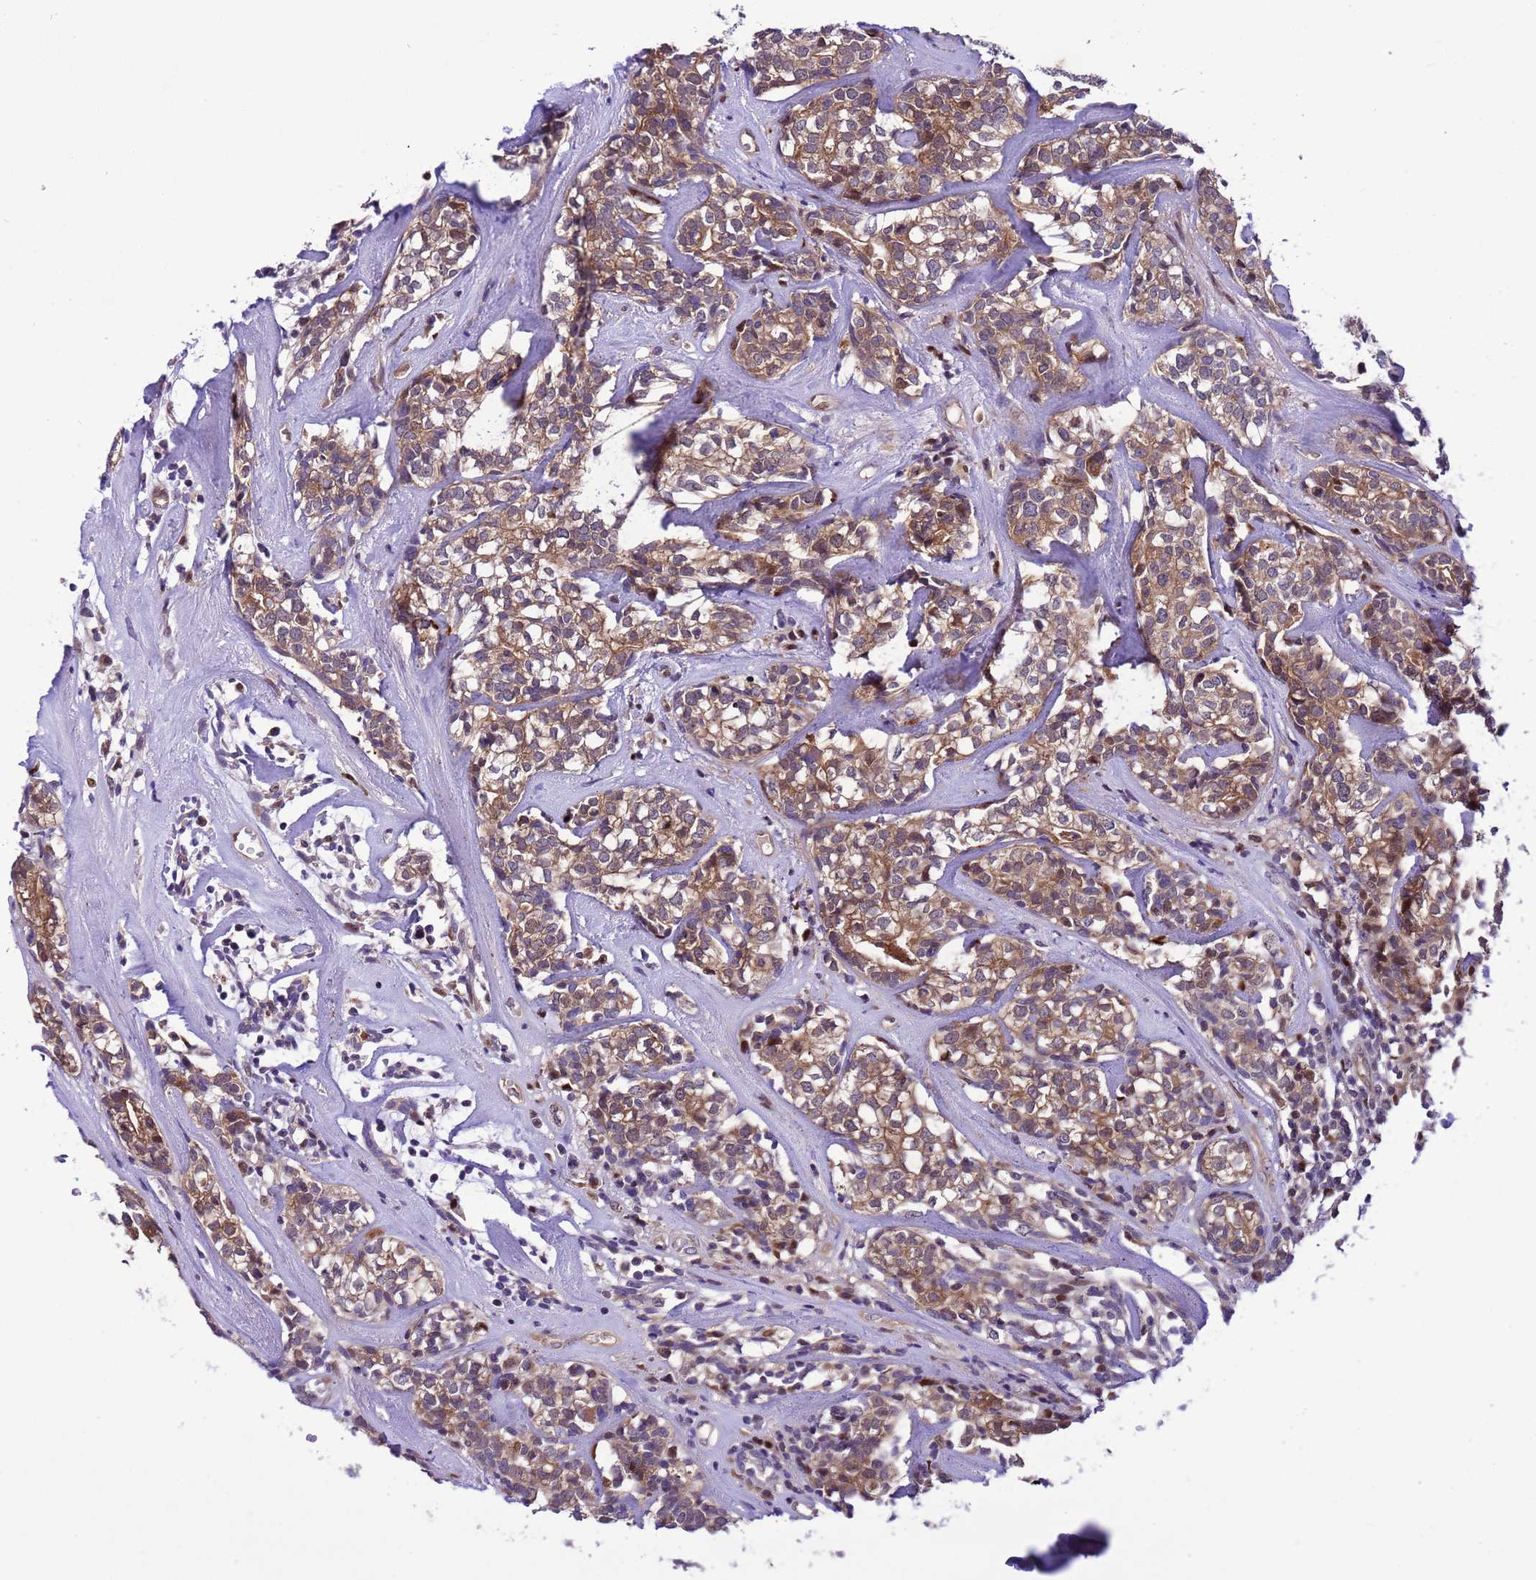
{"staining": {"intensity": "moderate", "quantity": ">75%", "location": "cytoplasmic/membranous"}, "tissue": "head and neck cancer", "cell_type": "Tumor cells", "image_type": "cancer", "snomed": [{"axis": "morphology", "description": "Adenocarcinoma, NOS"}, {"axis": "topography", "description": "Salivary gland"}, {"axis": "topography", "description": "Head-Neck"}], "caption": "High-magnification brightfield microscopy of adenocarcinoma (head and neck) stained with DAB (brown) and counterstained with hematoxylin (blue). tumor cells exhibit moderate cytoplasmic/membranous staining is seen in about>75% of cells.", "gene": "RASD1", "patient": {"sex": "female", "age": 65}}